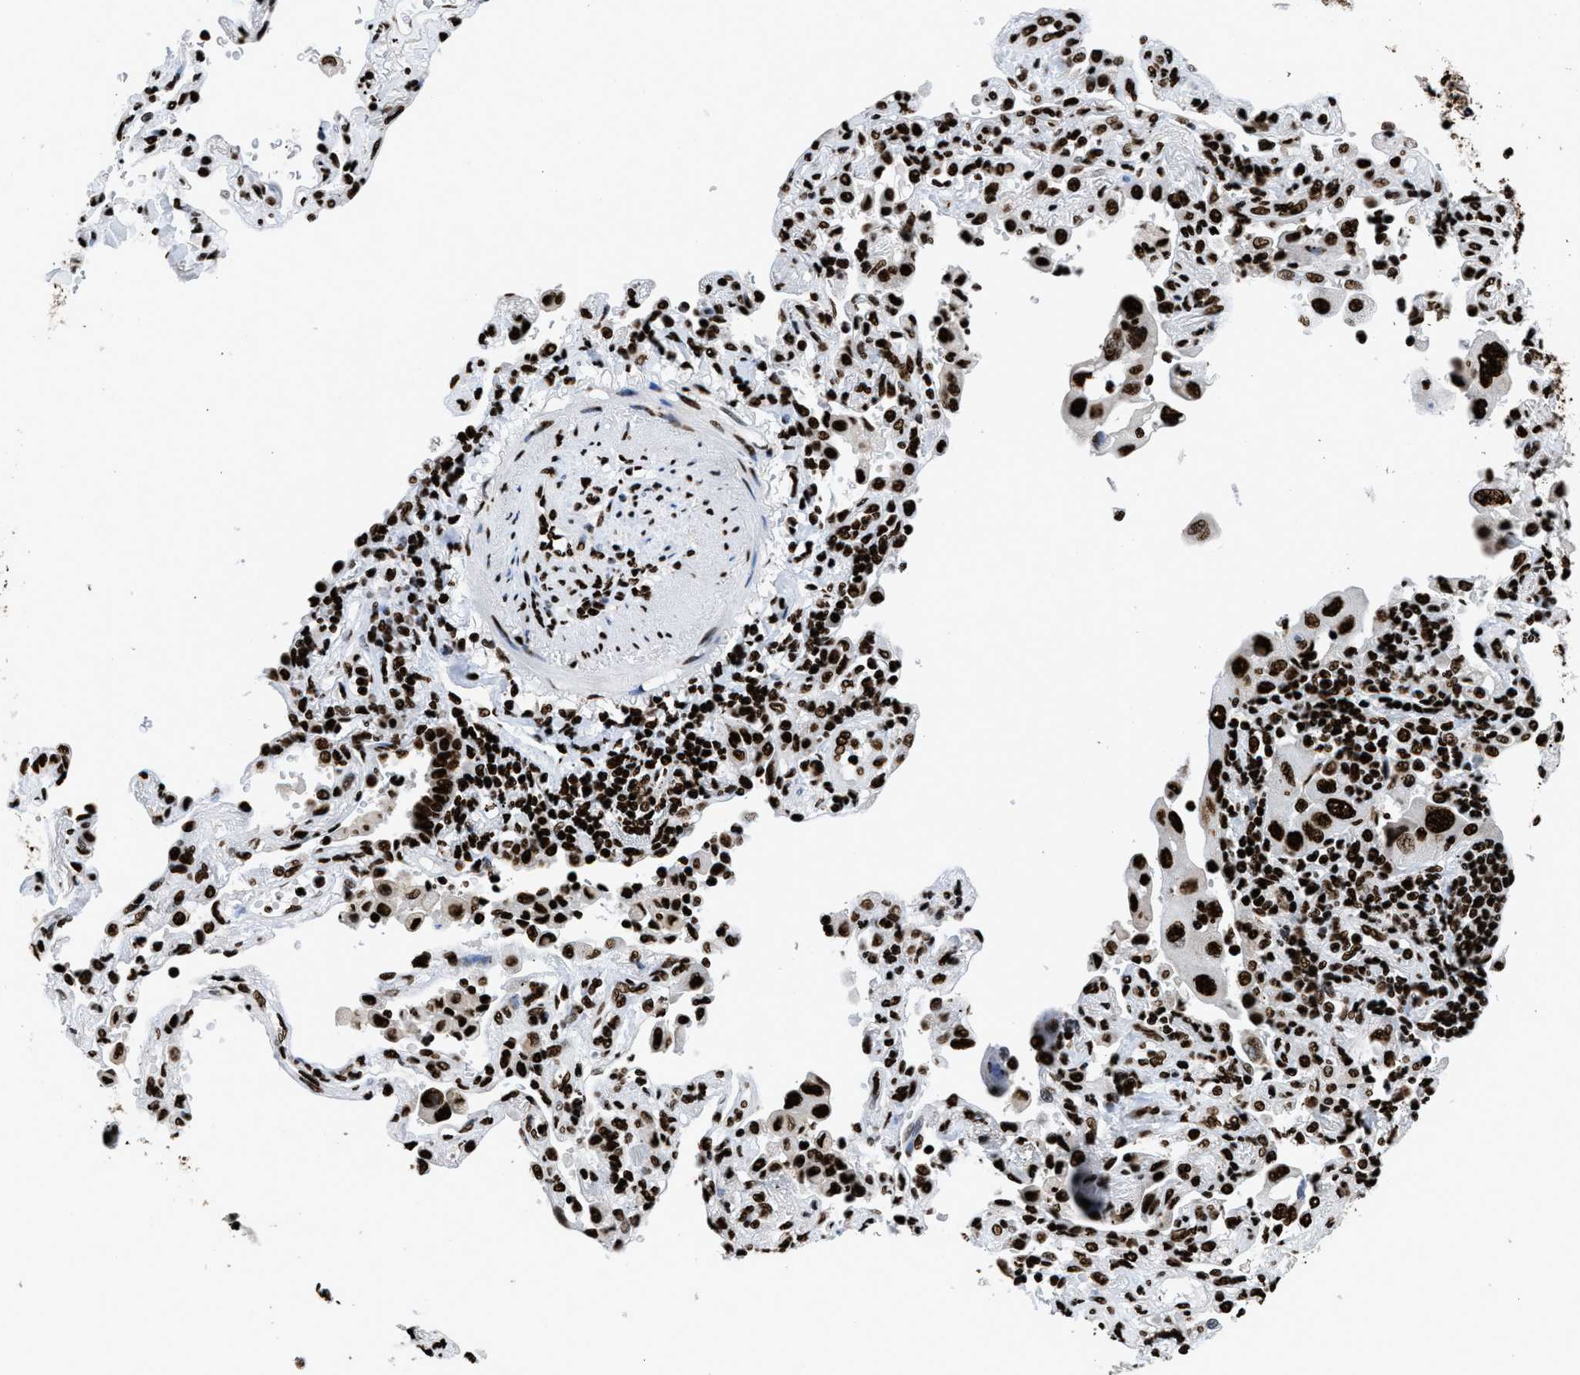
{"staining": {"intensity": "strong", "quantity": ">75%", "location": "nuclear"}, "tissue": "lung cancer", "cell_type": "Tumor cells", "image_type": "cancer", "snomed": [{"axis": "morphology", "description": "Adenocarcinoma, NOS"}, {"axis": "topography", "description": "Lung"}], "caption": "IHC (DAB) staining of human lung cancer (adenocarcinoma) demonstrates strong nuclear protein staining in about >75% of tumor cells.", "gene": "HNRNPM", "patient": {"sex": "female", "age": 65}}